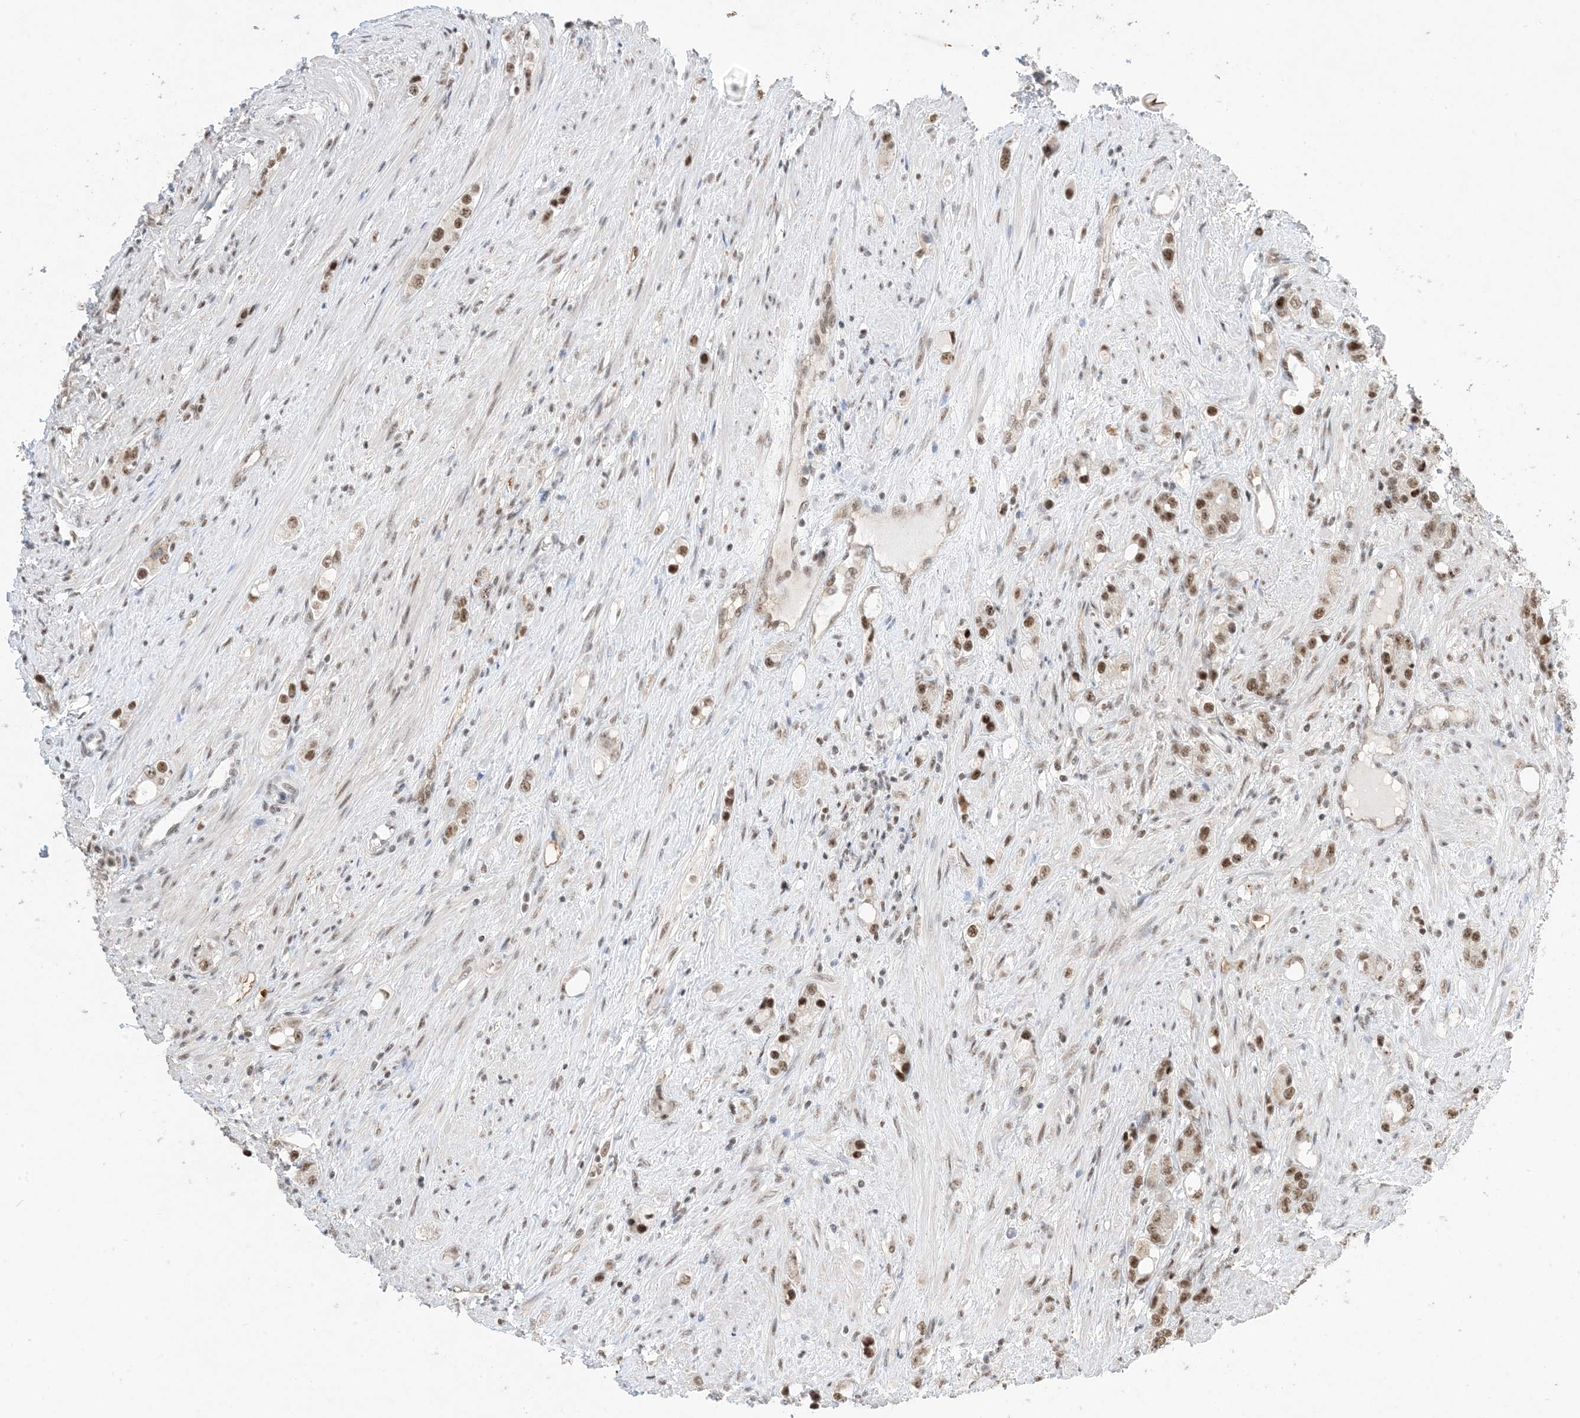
{"staining": {"intensity": "moderate", "quantity": ">75%", "location": "nuclear"}, "tissue": "prostate cancer", "cell_type": "Tumor cells", "image_type": "cancer", "snomed": [{"axis": "morphology", "description": "Adenocarcinoma, High grade"}, {"axis": "topography", "description": "Prostate"}], "caption": "The immunohistochemical stain highlights moderate nuclear expression in tumor cells of prostate cancer tissue.", "gene": "SF3A3", "patient": {"sex": "male", "age": 63}}